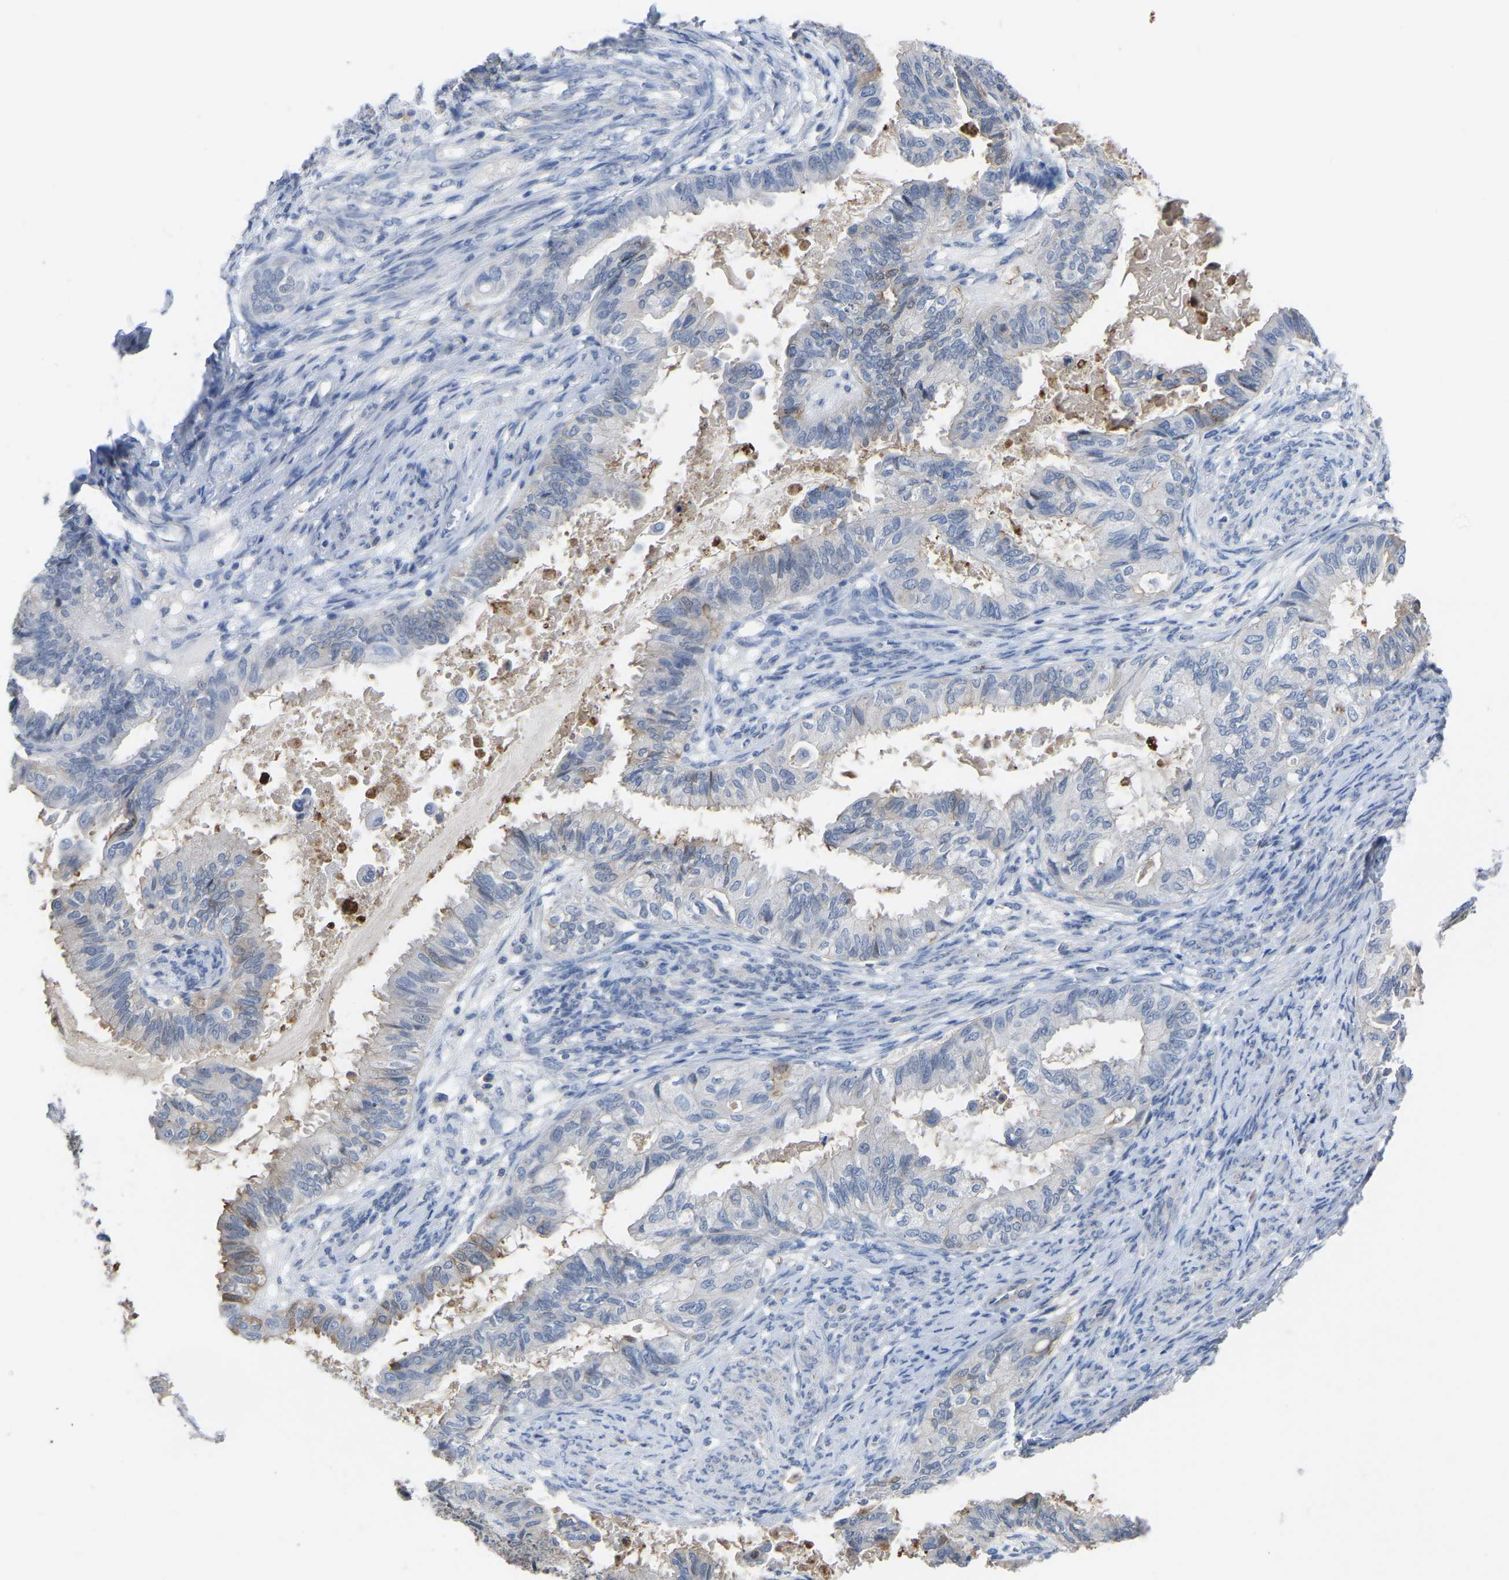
{"staining": {"intensity": "moderate", "quantity": "<25%", "location": "cytoplasmic/membranous"}, "tissue": "cervical cancer", "cell_type": "Tumor cells", "image_type": "cancer", "snomed": [{"axis": "morphology", "description": "Normal tissue, NOS"}, {"axis": "morphology", "description": "Adenocarcinoma, NOS"}, {"axis": "topography", "description": "Cervix"}, {"axis": "topography", "description": "Endometrium"}], "caption": "Protein analysis of cervical adenocarcinoma tissue shows moderate cytoplasmic/membranous expression in approximately <25% of tumor cells.", "gene": "ZNF449", "patient": {"sex": "female", "age": 86}}